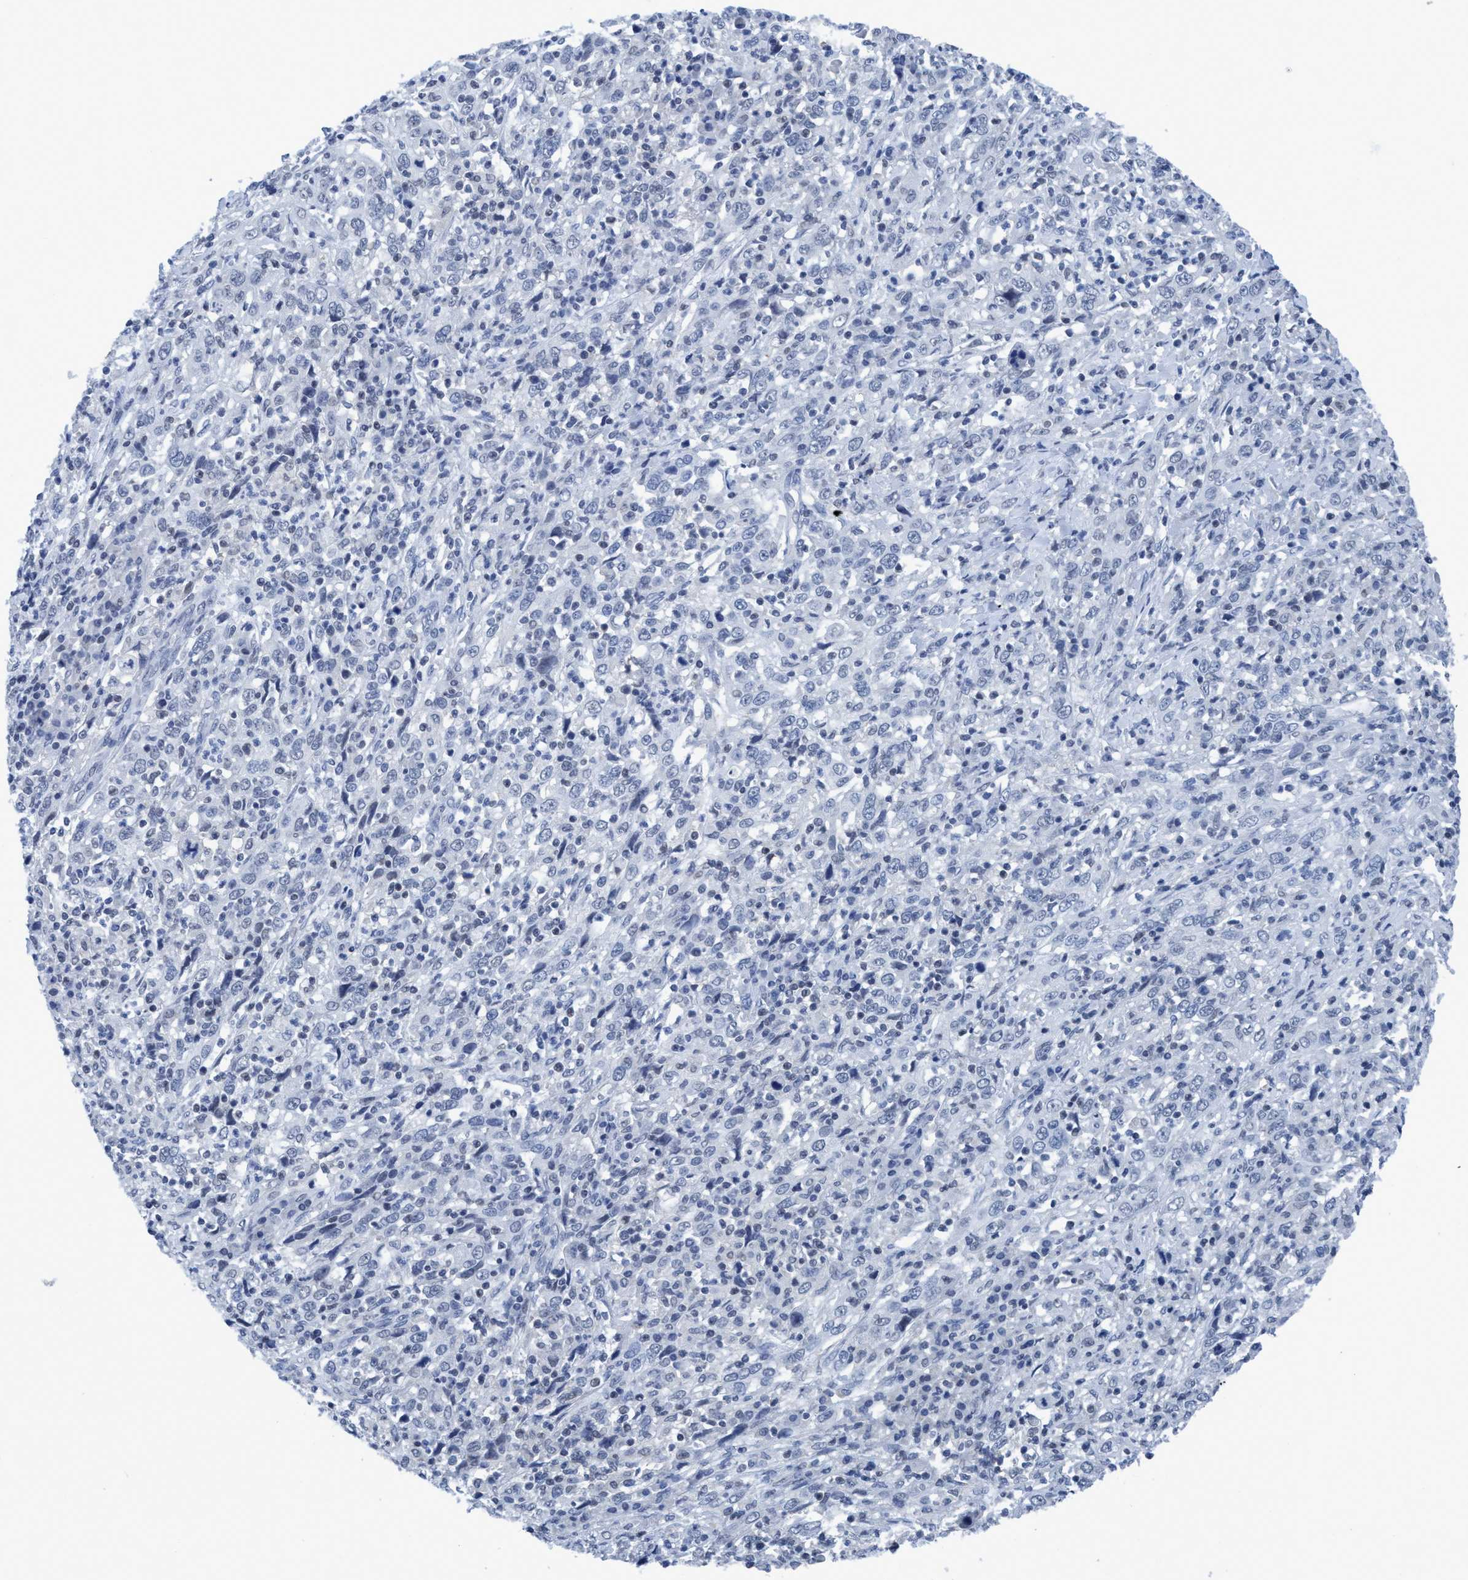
{"staining": {"intensity": "negative", "quantity": "none", "location": "none"}, "tissue": "cervical cancer", "cell_type": "Tumor cells", "image_type": "cancer", "snomed": [{"axis": "morphology", "description": "Squamous cell carcinoma, NOS"}, {"axis": "topography", "description": "Cervix"}], "caption": "Cervical cancer stained for a protein using IHC displays no expression tumor cells.", "gene": "DNAI1", "patient": {"sex": "female", "age": 46}}